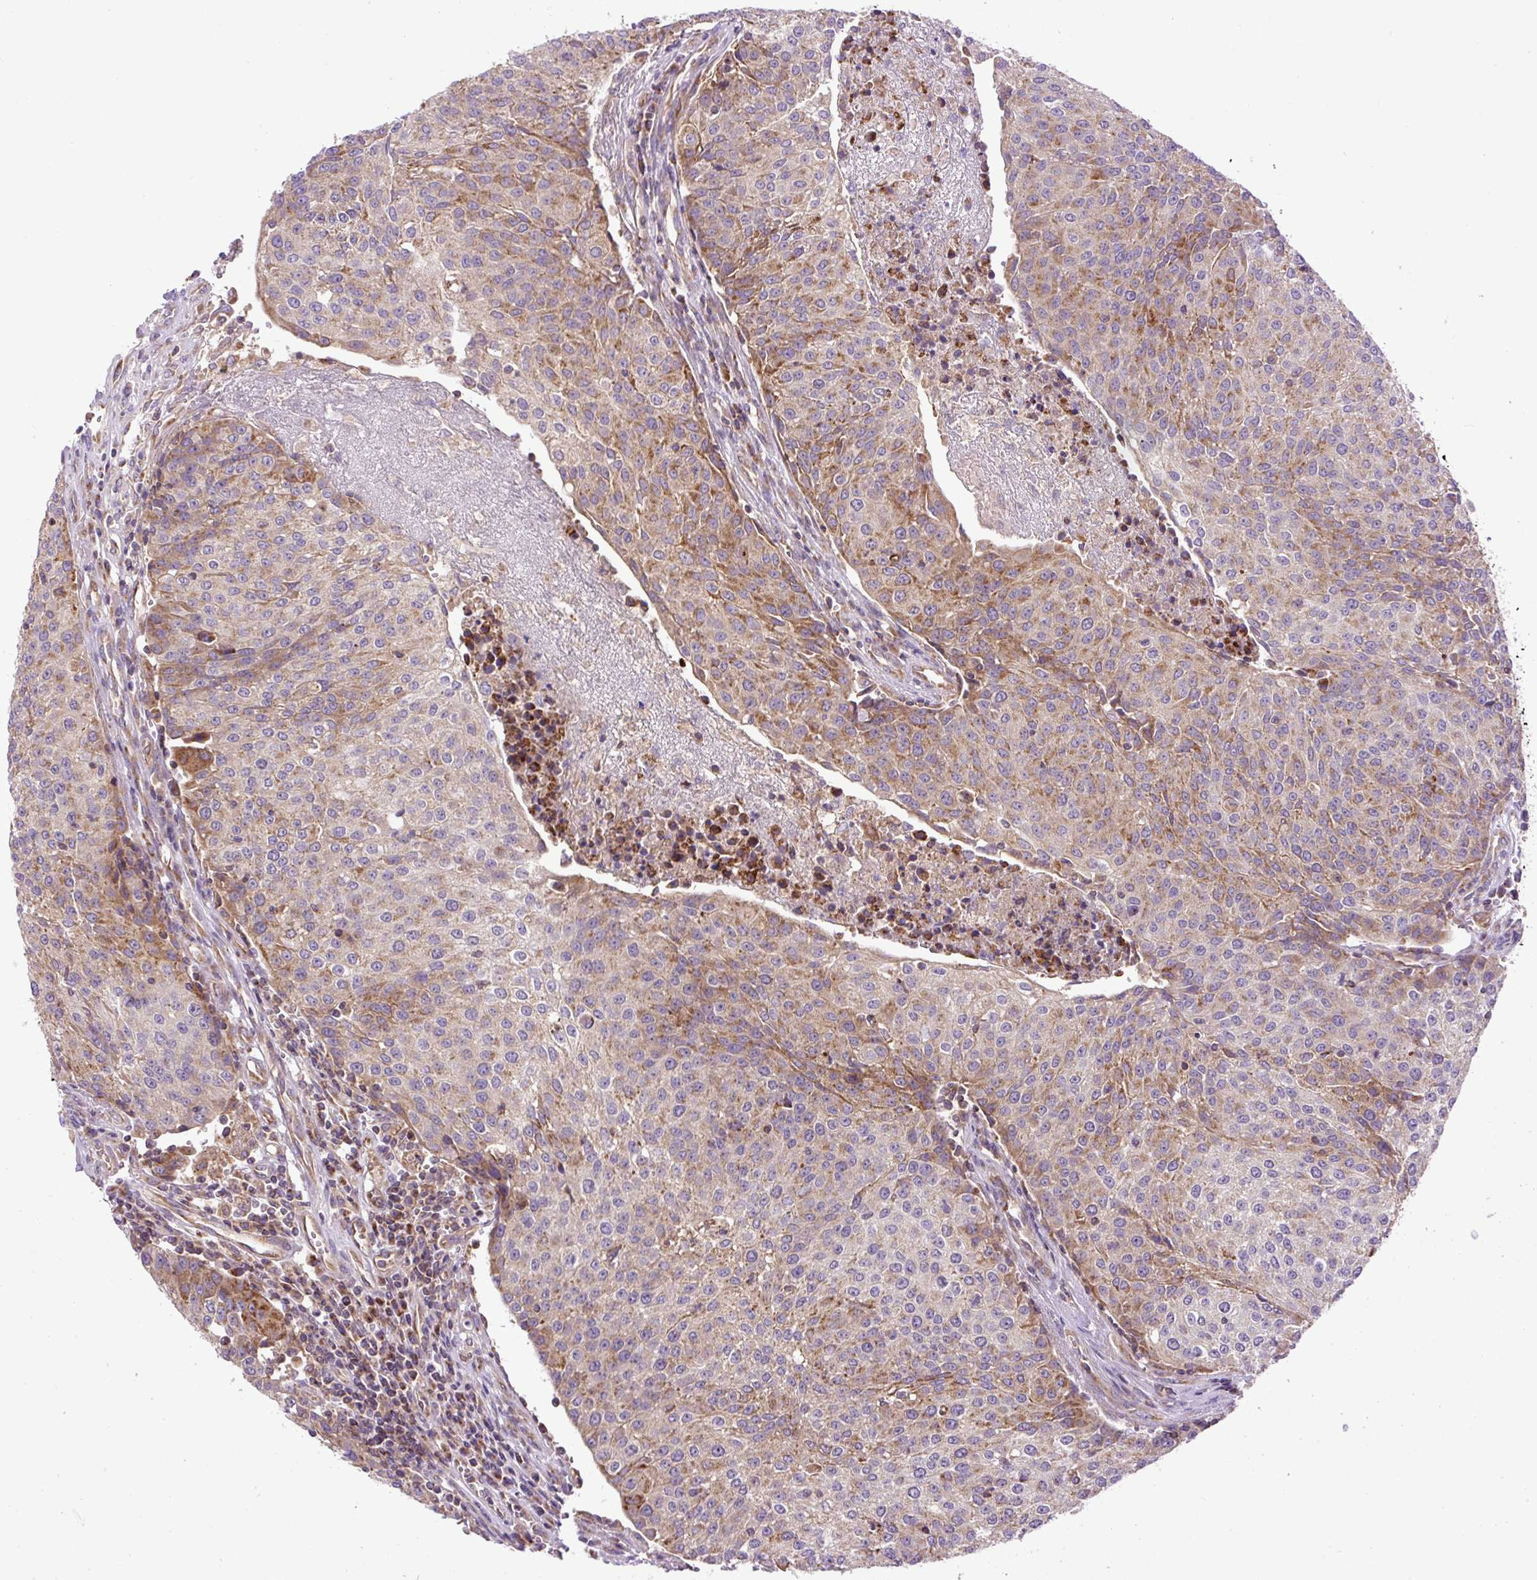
{"staining": {"intensity": "moderate", "quantity": "25%-75%", "location": "cytoplasmic/membranous"}, "tissue": "urothelial cancer", "cell_type": "Tumor cells", "image_type": "cancer", "snomed": [{"axis": "morphology", "description": "Urothelial carcinoma, High grade"}, {"axis": "topography", "description": "Urinary bladder"}], "caption": "Immunohistochemistry (IHC) of human high-grade urothelial carcinoma shows medium levels of moderate cytoplasmic/membranous staining in about 25%-75% of tumor cells.", "gene": "ZNF547", "patient": {"sex": "female", "age": 85}}